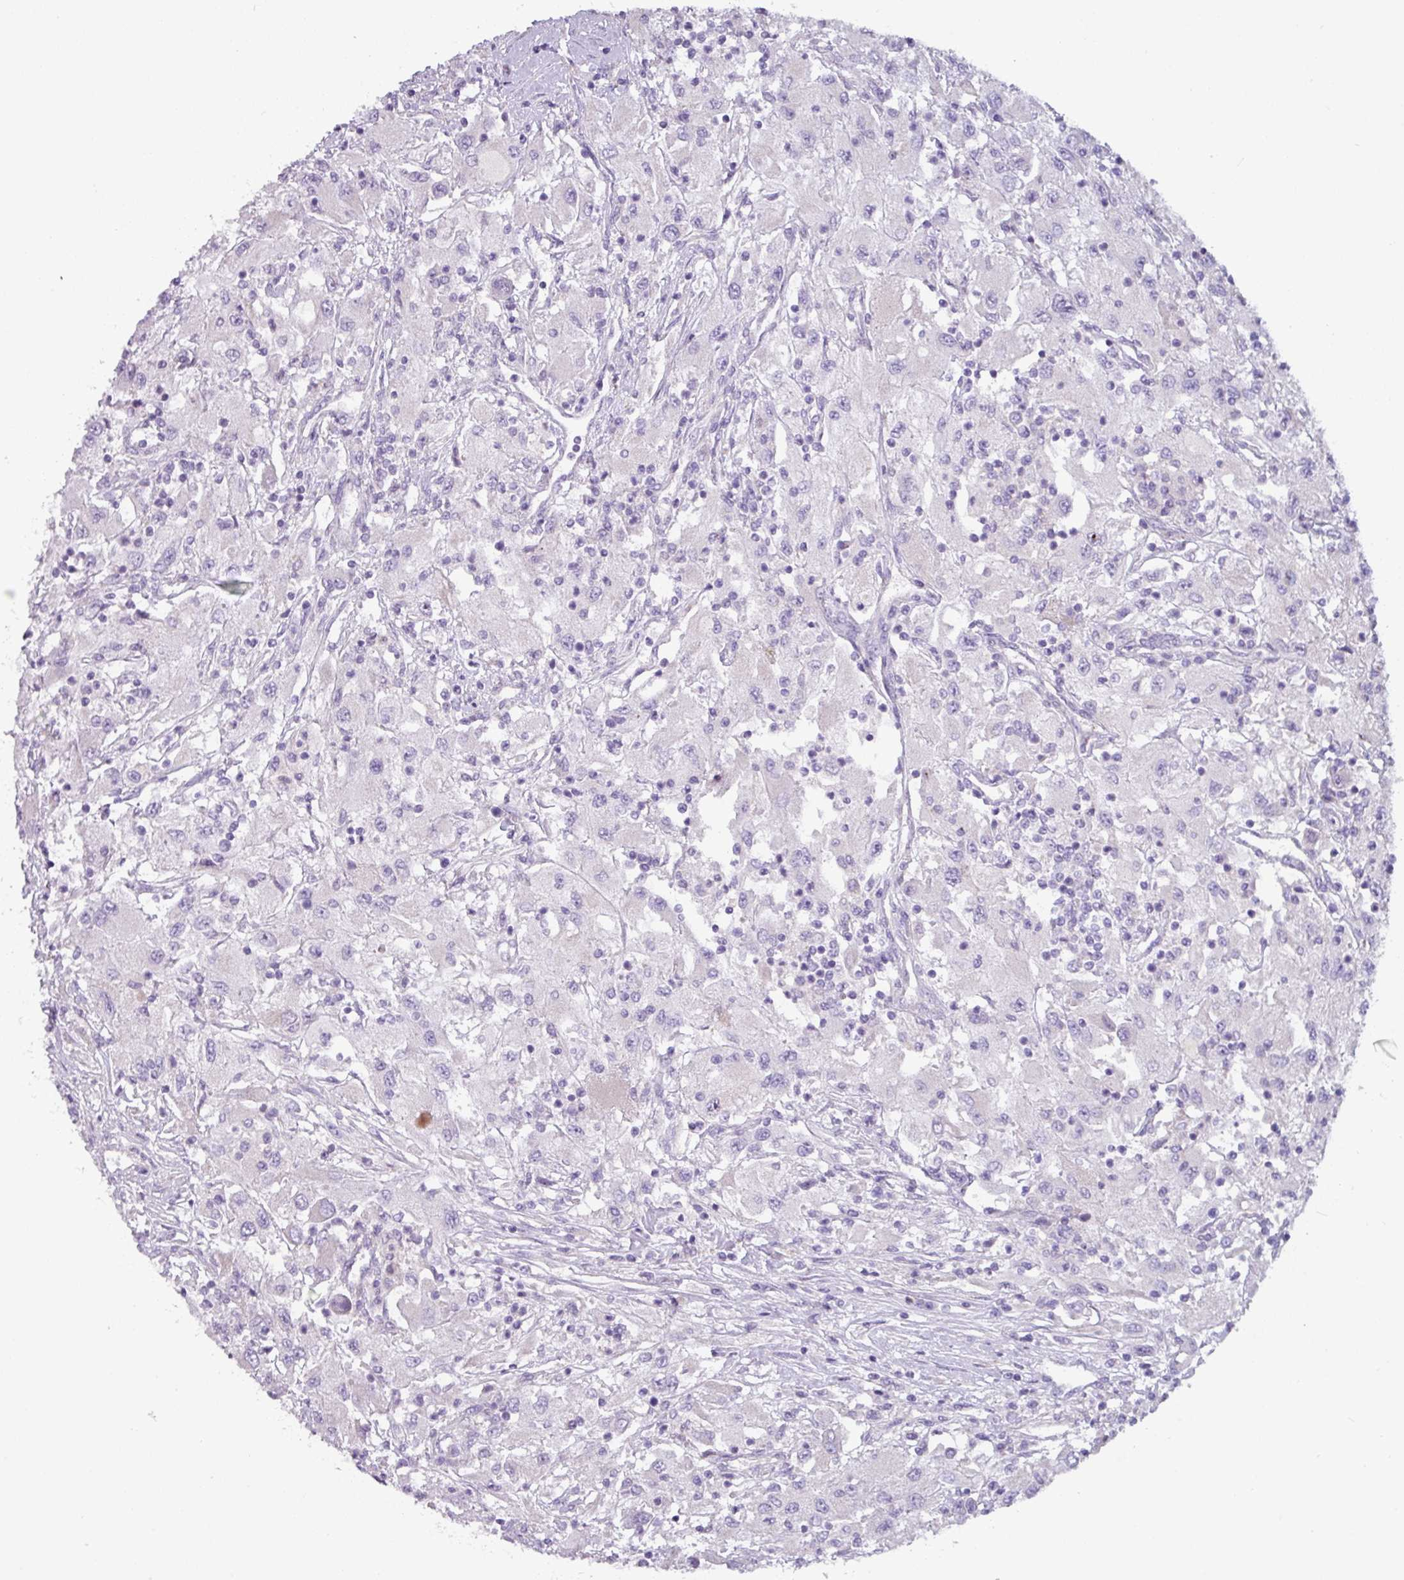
{"staining": {"intensity": "negative", "quantity": "none", "location": "none"}, "tissue": "renal cancer", "cell_type": "Tumor cells", "image_type": "cancer", "snomed": [{"axis": "morphology", "description": "Adenocarcinoma, NOS"}, {"axis": "topography", "description": "Kidney"}], "caption": "Tumor cells are negative for protein expression in human renal adenocarcinoma.", "gene": "RGS16", "patient": {"sex": "female", "age": 67}}